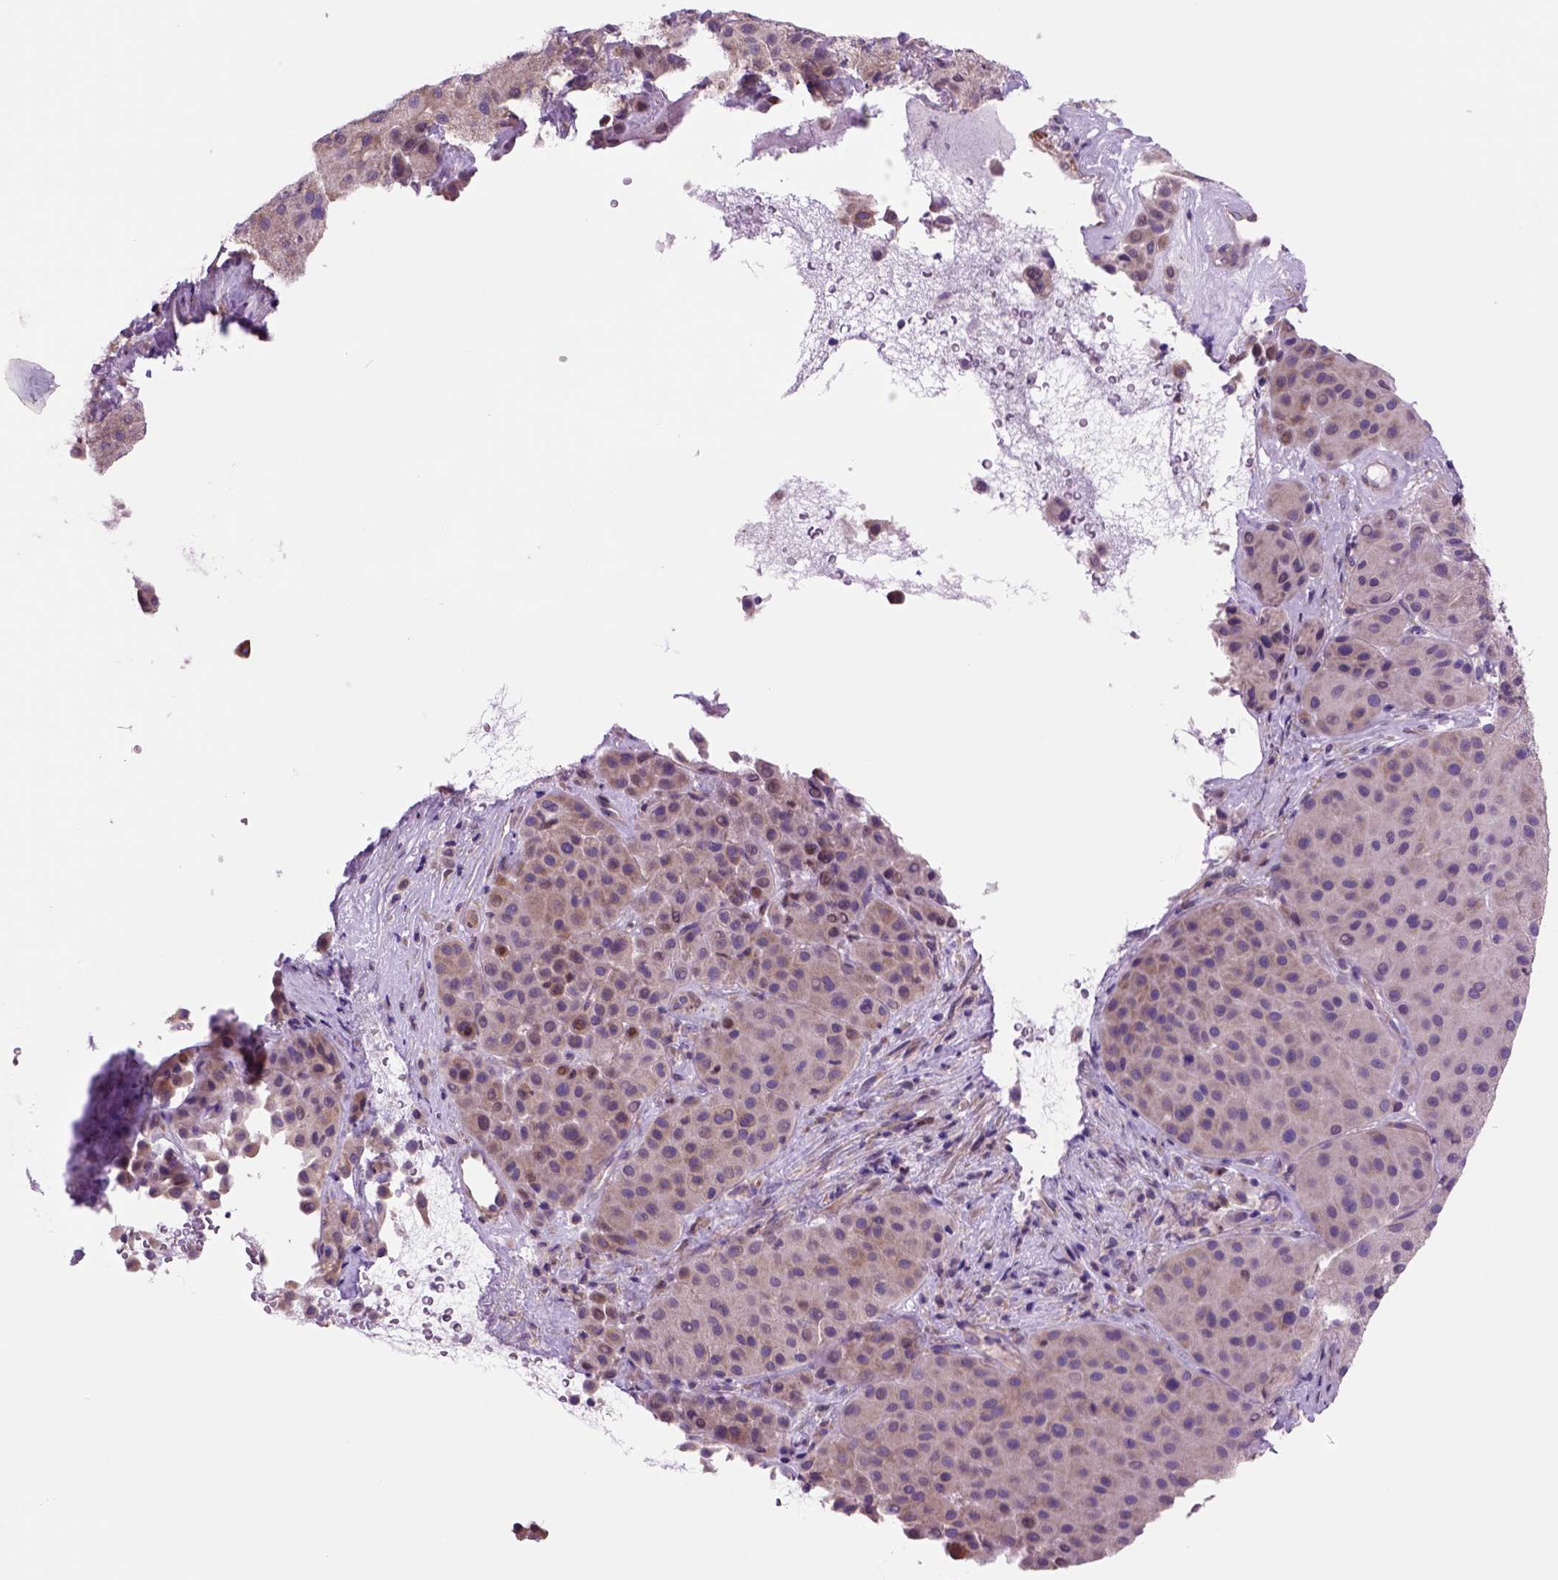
{"staining": {"intensity": "weak", "quantity": "25%-75%", "location": "cytoplasmic/membranous"}, "tissue": "melanoma", "cell_type": "Tumor cells", "image_type": "cancer", "snomed": [{"axis": "morphology", "description": "Malignant melanoma, Metastatic site"}, {"axis": "topography", "description": "Smooth muscle"}], "caption": "Tumor cells exhibit weak cytoplasmic/membranous staining in about 25%-75% of cells in melanoma.", "gene": "PIAS3", "patient": {"sex": "male", "age": 41}}